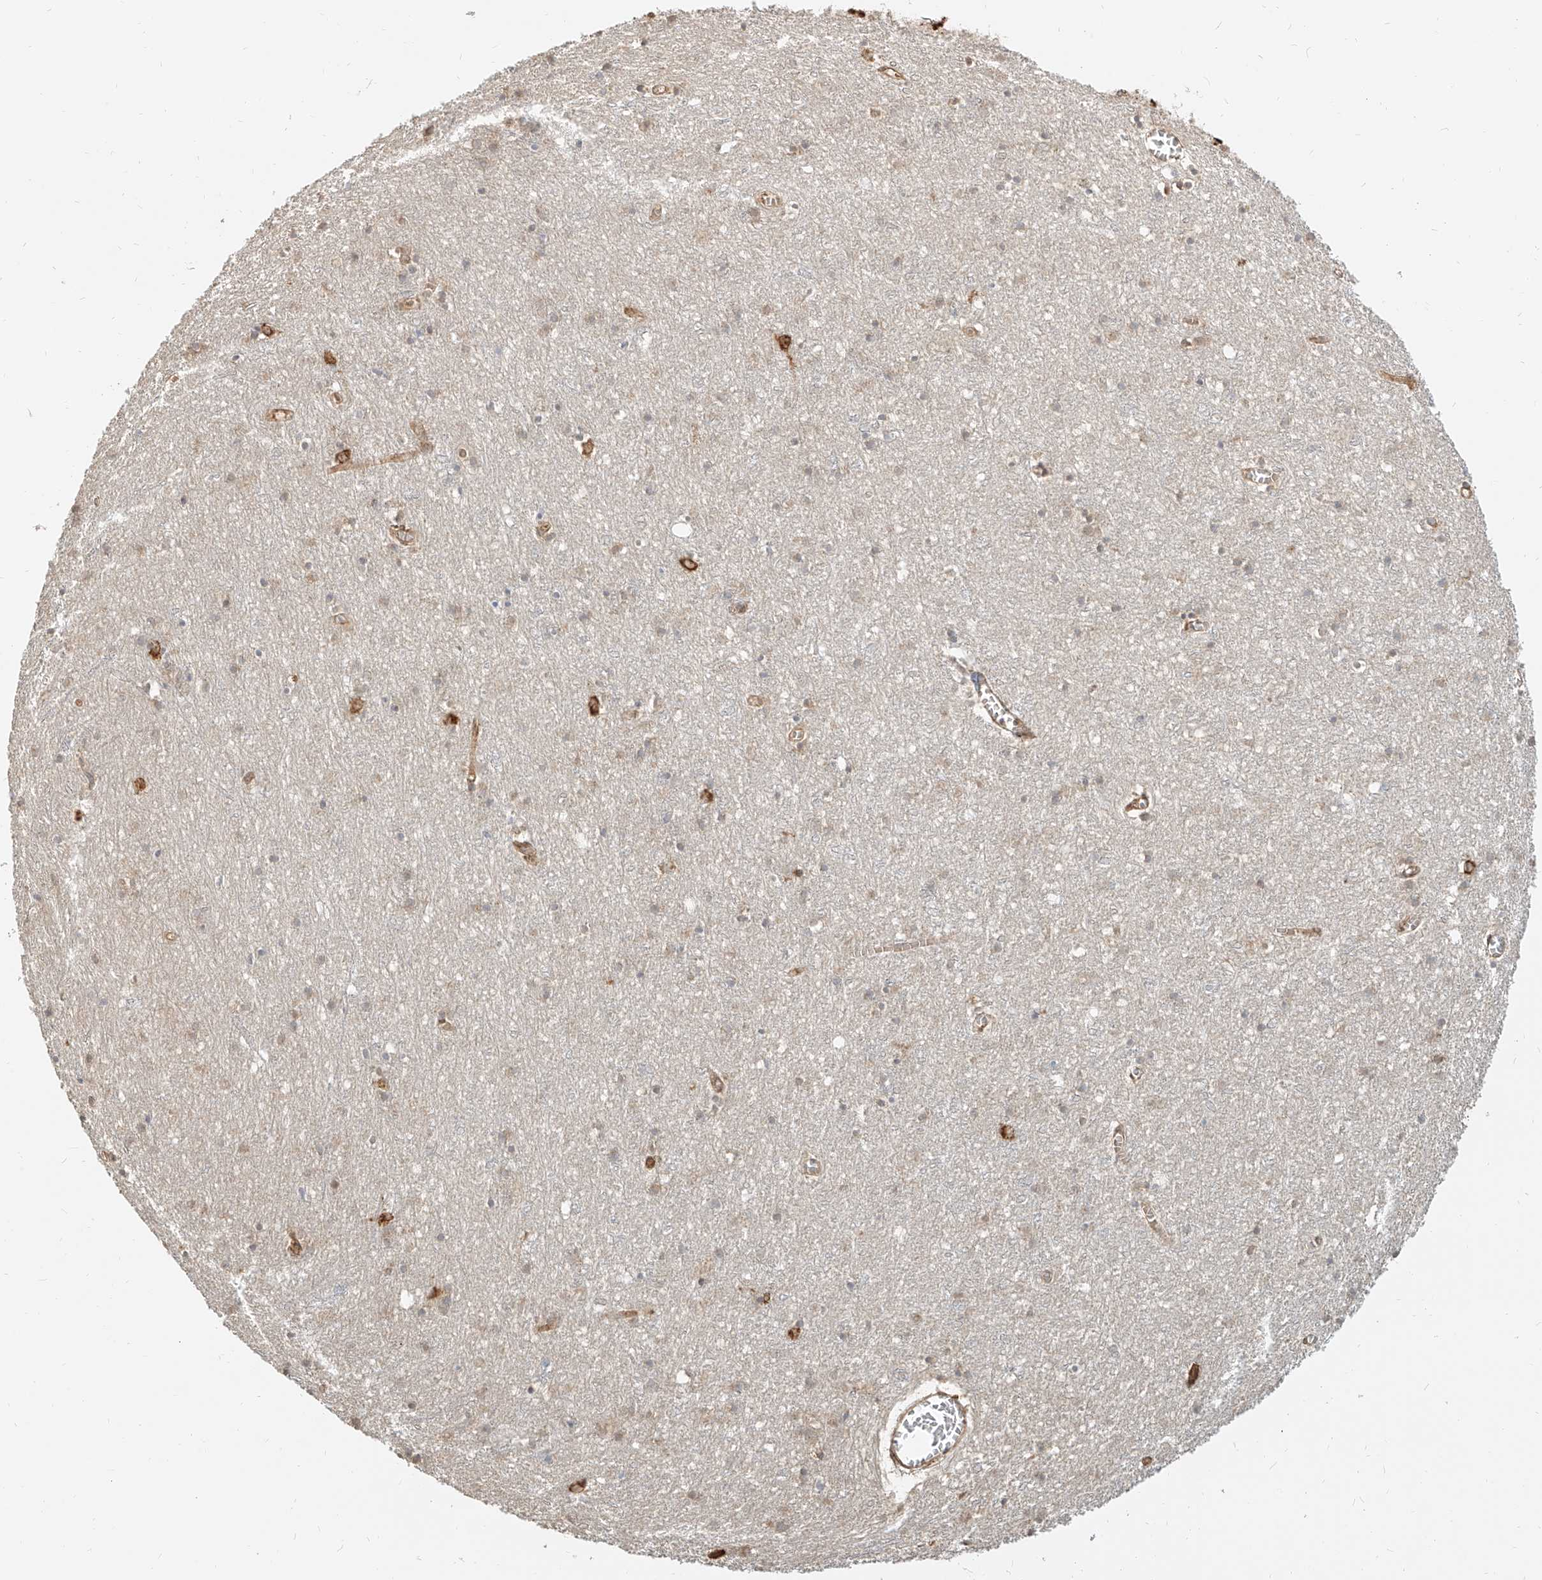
{"staining": {"intensity": "moderate", "quantity": ">75%", "location": "cytoplasmic/membranous"}, "tissue": "cerebral cortex", "cell_type": "Endothelial cells", "image_type": "normal", "snomed": [{"axis": "morphology", "description": "Normal tissue, NOS"}, {"axis": "topography", "description": "Cerebral cortex"}], "caption": "Cerebral cortex stained with DAB (3,3'-diaminobenzidine) IHC shows medium levels of moderate cytoplasmic/membranous positivity in about >75% of endothelial cells. The protein is shown in brown color, while the nuclei are stained blue.", "gene": "UBE2K", "patient": {"sex": "female", "age": 64}}